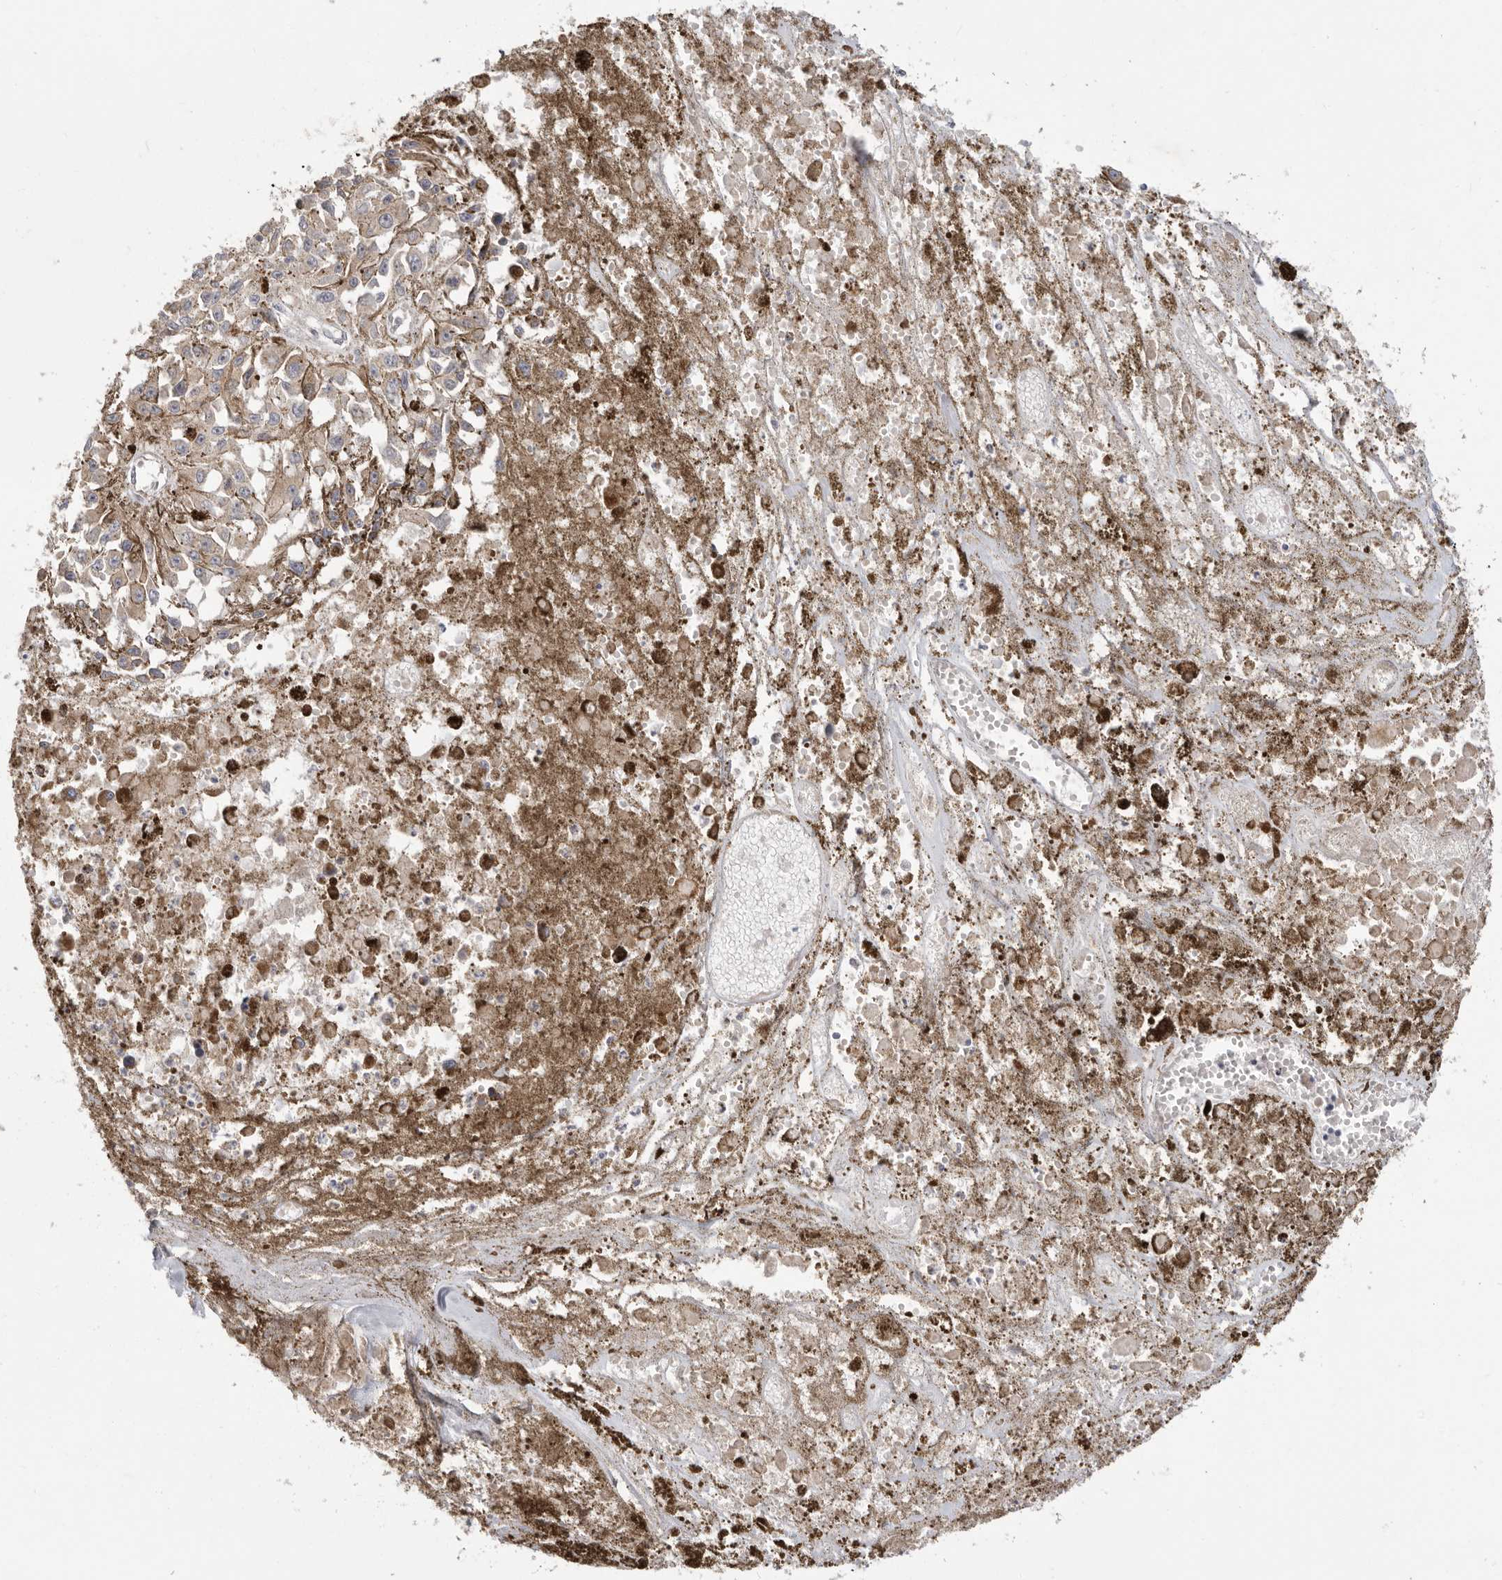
{"staining": {"intensity": "negative", "quantity": "none", "location": "none"}, "tissue": "melanoma", "cell_type": "Tumor cells", "image_type": "cancer", "snomed": [{"axis": "morphology", "description": "Malignant melanoma, Metastatic site"}, {"axis": "topography", "description": "Lymph node"}], "caption": "The image reveals no significant staining in tumor cells of malignant melanoma (metastatic site). (DAB IHC with hematoxylin counter stain).", "gene": "USH1C", "patient": {"sex": "male", "age": 59}}